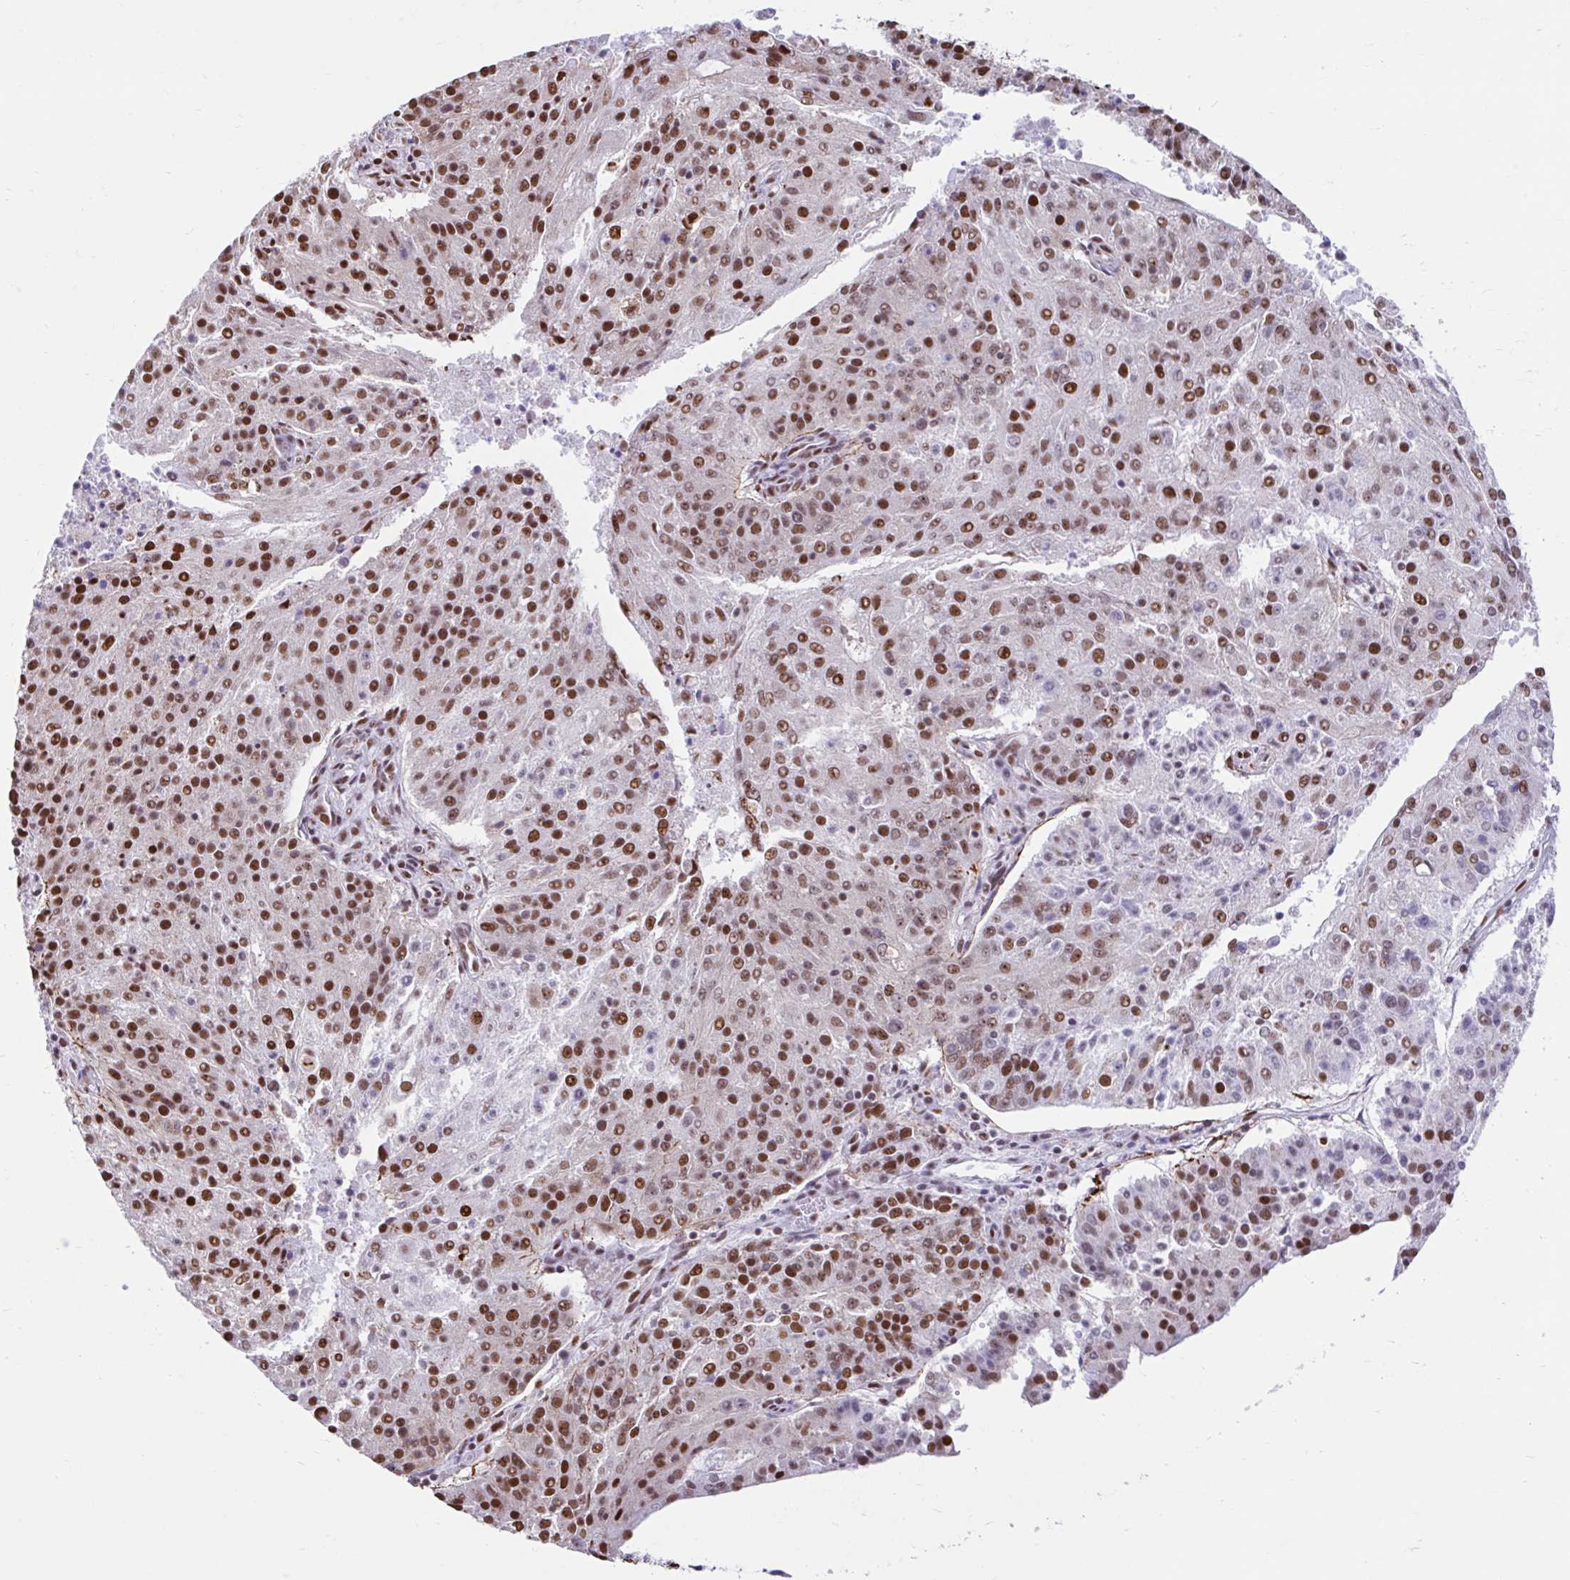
{"staining": {"intensity": "strong", "quantity": "25%-75%", "location": "nuclear"}, "tissue": "endometrial cancer", "cell_type": "Tumor cells", "image_type": "cancer", "snomed": [{"axis": "morphology", "description": "Adenocarcinoma, NOS"}, {"axis": "topography", "description": "Endometrium"}], "caption": "Strong nuclear protein expression is appreciated in approximately 25%-75% of tumor cells in endometrial cancer.", "gene": "KHDRBS1", "patient": {"sex": "female", "age": 82}}